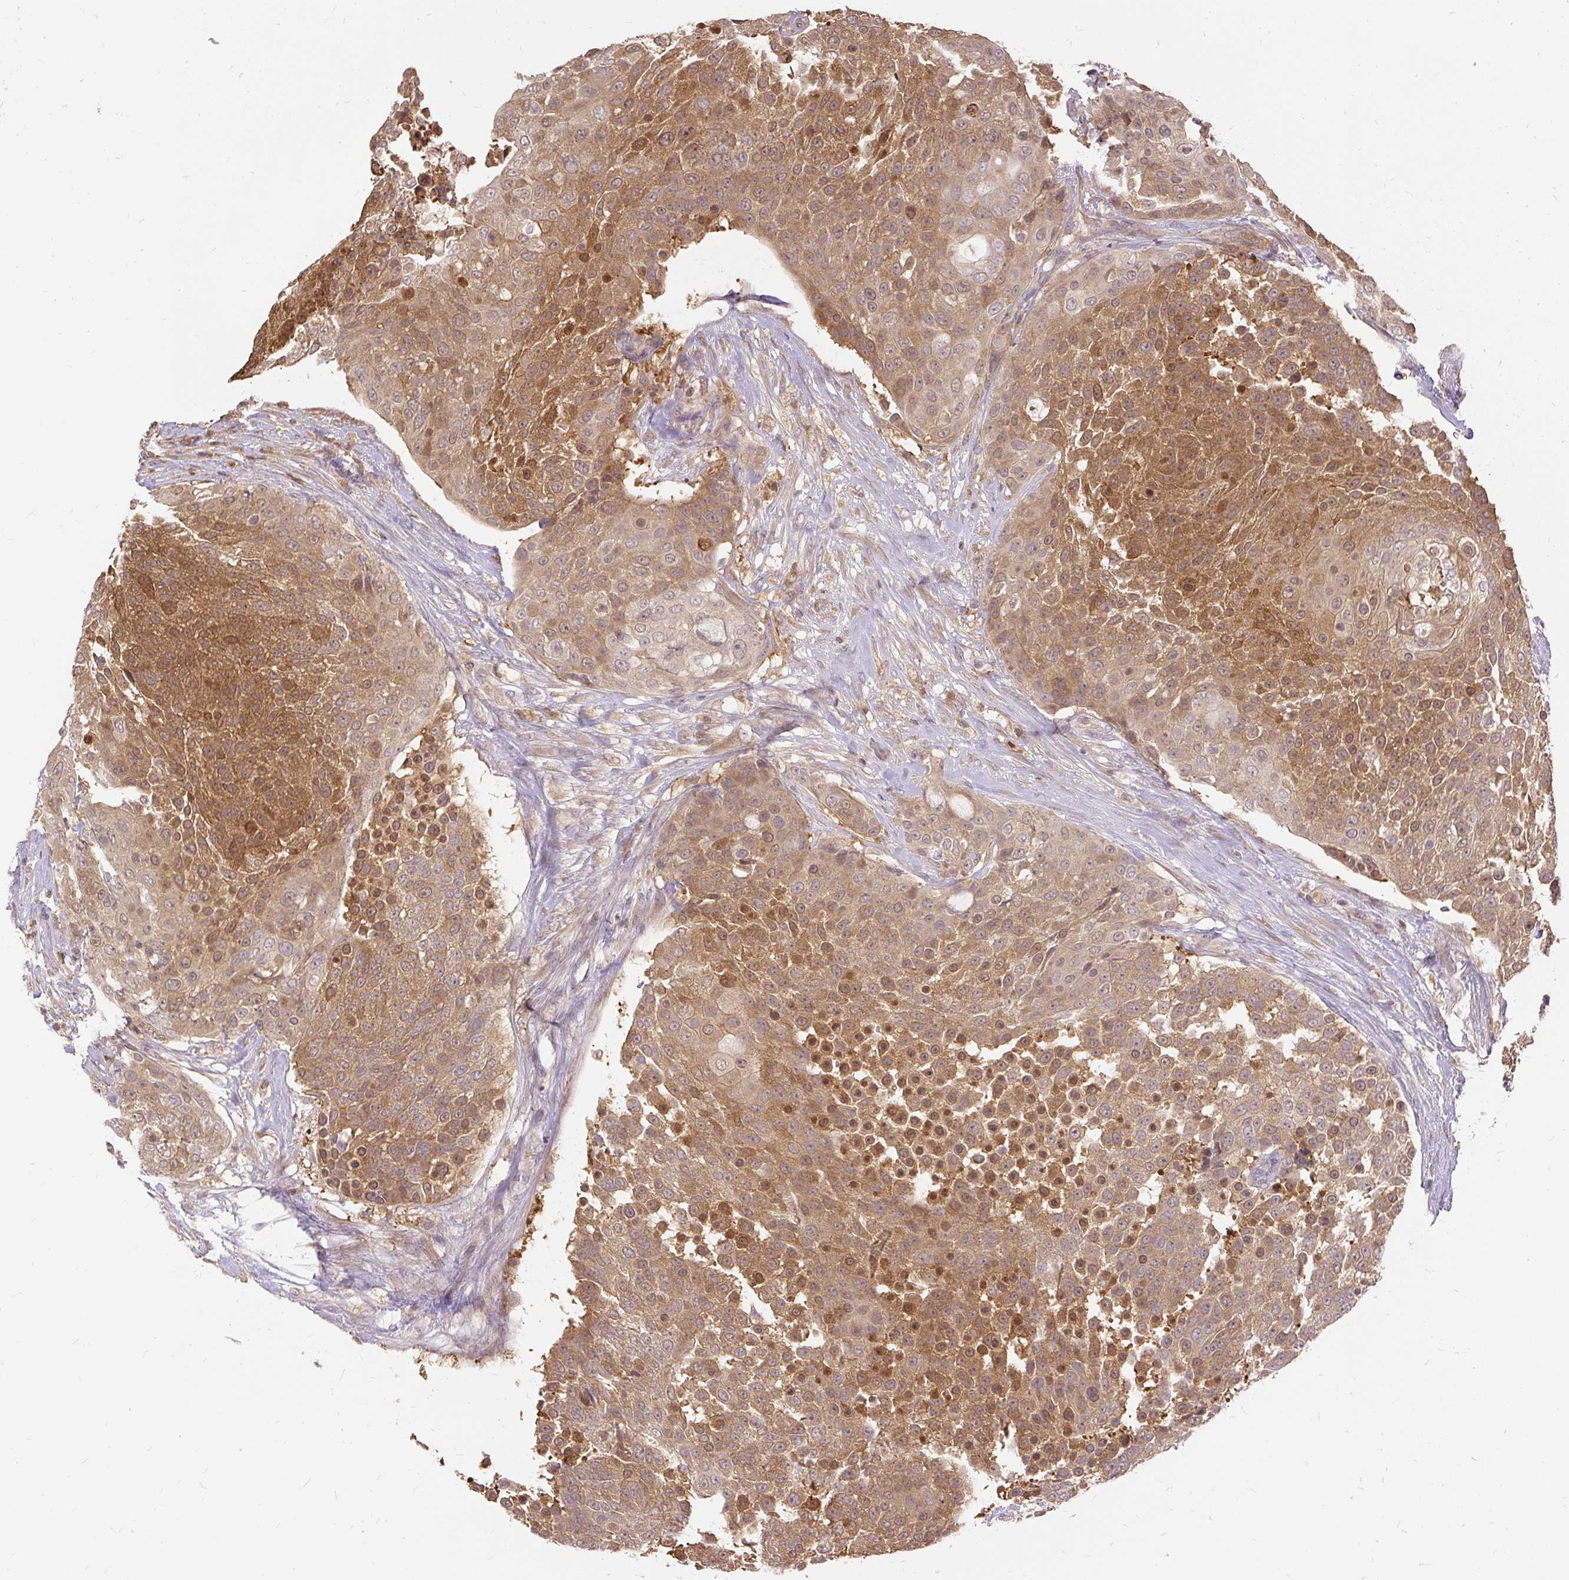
{"staining": {"intensity": "moderate", "quantity": ">75%", "location": "cytoplasmic/membranous"}, "tissue": "urothelial cancer", "cell_type": "Tumor cells", "image_type": "cancer", "snomed": [{"axis": "morphology", "description": "Urothelial carcinoma, High grade"}, {"axis": "topography", "description": "Urinary bladder"}], "caption": "Urothelial carcinoma (high-grade) stained with DAB IHC demonstrates medium levels of moderate cytoplasmic/membranous expression in approximately >75% of tumor cells. Using DAB (brown) and hematoxylin (blue) stains, captured at high magnification using brightfield microscopy.", "gene": "AP5S1", "patient": {"sex": "female", "age": 63}}